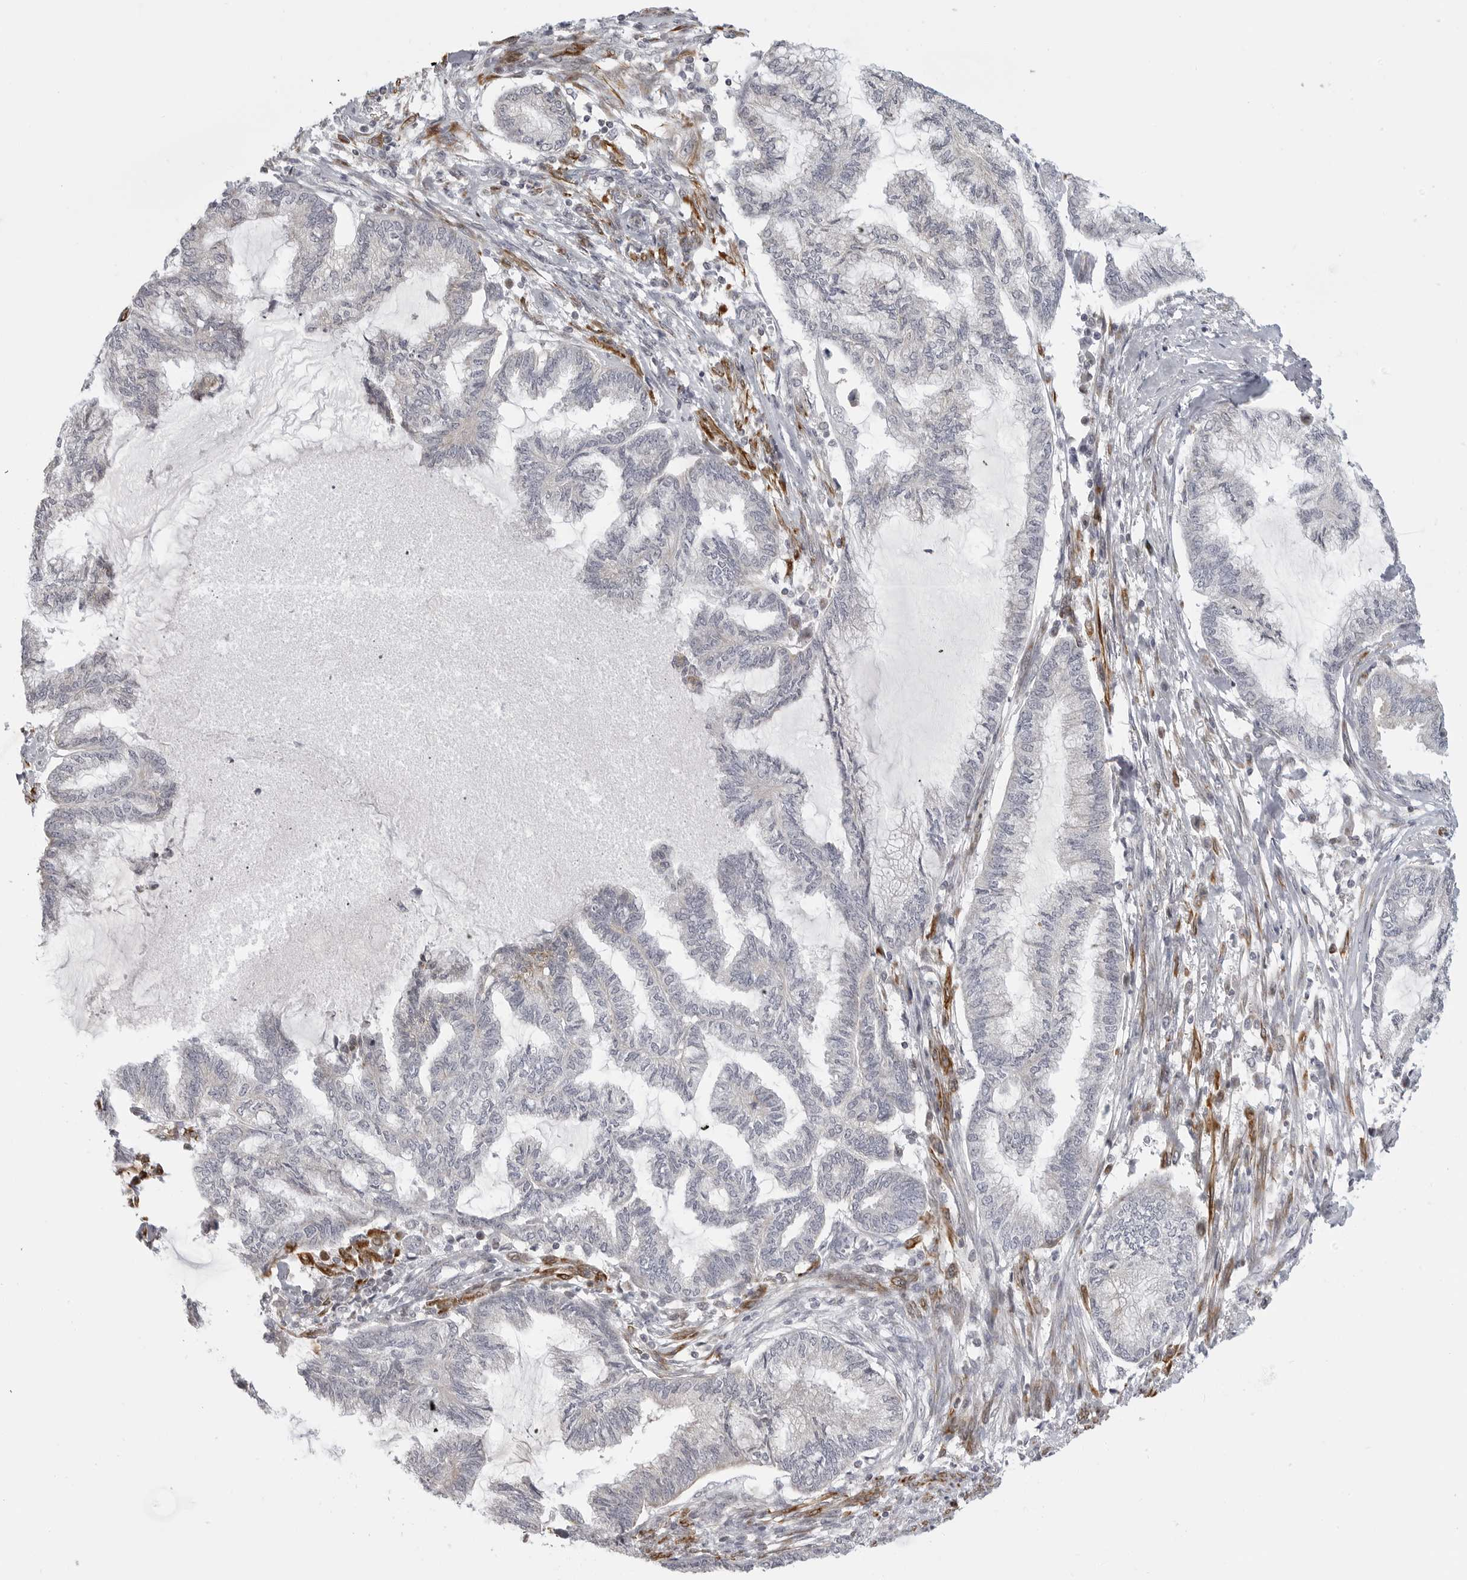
{"staining": {"intensity": "negative", "quantity": "none", "location": "none"}, "tissue": "endometrial cancer", "cell_type": "Tumor cells", "image_type": "cancer", "snomed": [{"axis": "morphology", "description": "Adenocarcinoma, NOS"}, {"axis": "topography", "description": "Endometrium"}], "caption": "Endometrial adenocarcinoma stained for a protein using immunohistochemistry (IHC) demonstrates no positivity tumor cells.", "gene": "MAP7D1", "patient": {"sex": "female", "age": 86}}